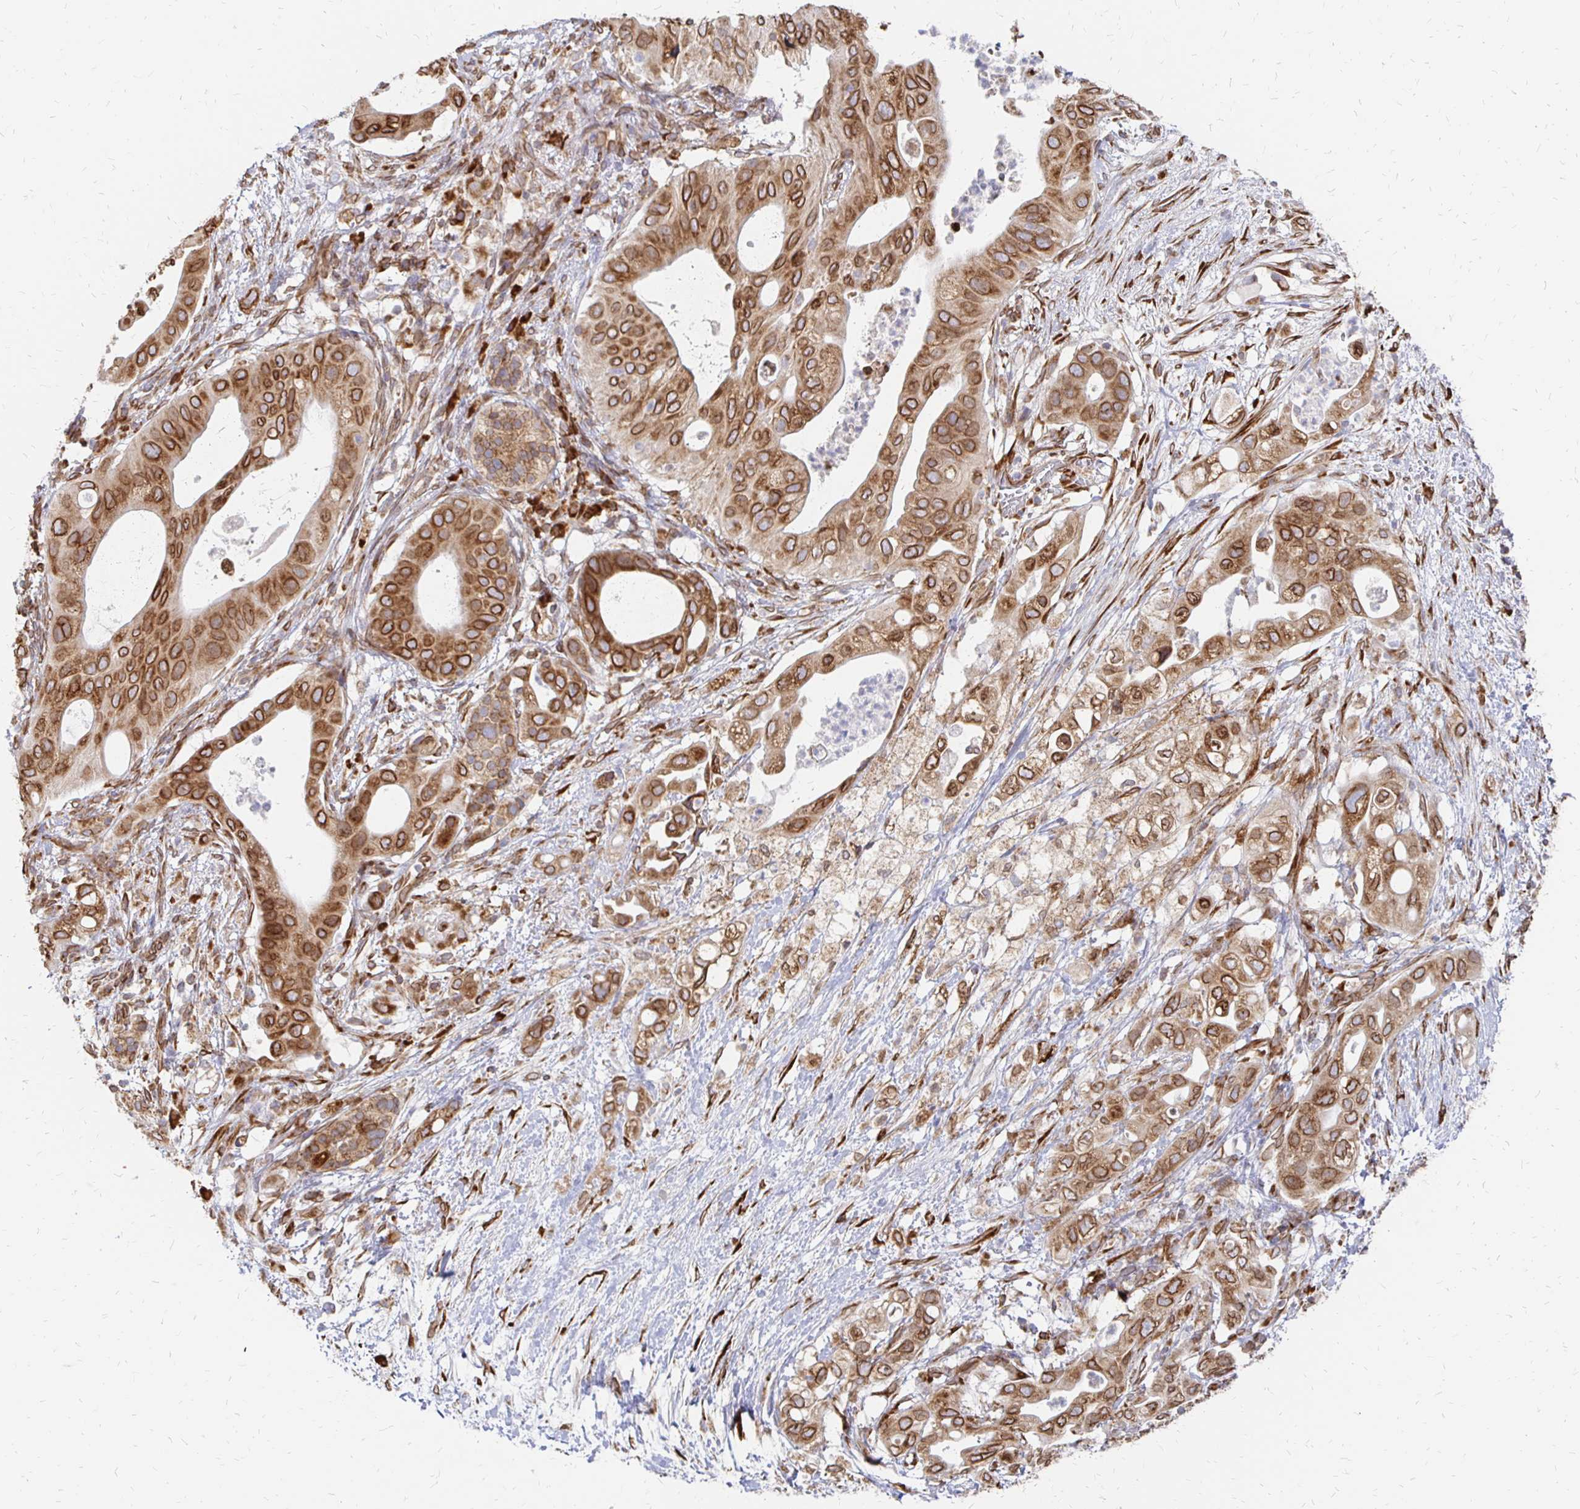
{"staining": {"intensity": "strong", "quantity": ">75%", "location": "cytoplasmic/membranous,nuclear"}, "tissue": "pancreatic cancer", "cell_type": "Tumor cells", "image_type": "cancer", "snomed": [{"axis": "morphology", "description": "Adenocarcinoma, NOS"}, {"axis": "topography", "description": "Pancreas"}], "caption": "Strong cytoplasmic/membranous and nuclear staining for a protein is present in approximately >75% of tumor cells of pancreatic cancer (adenocarcinoma) using immunohistochemistry (IHC).", "gene": "PELI3", "patient": {"sex": "female", "age": 72}}